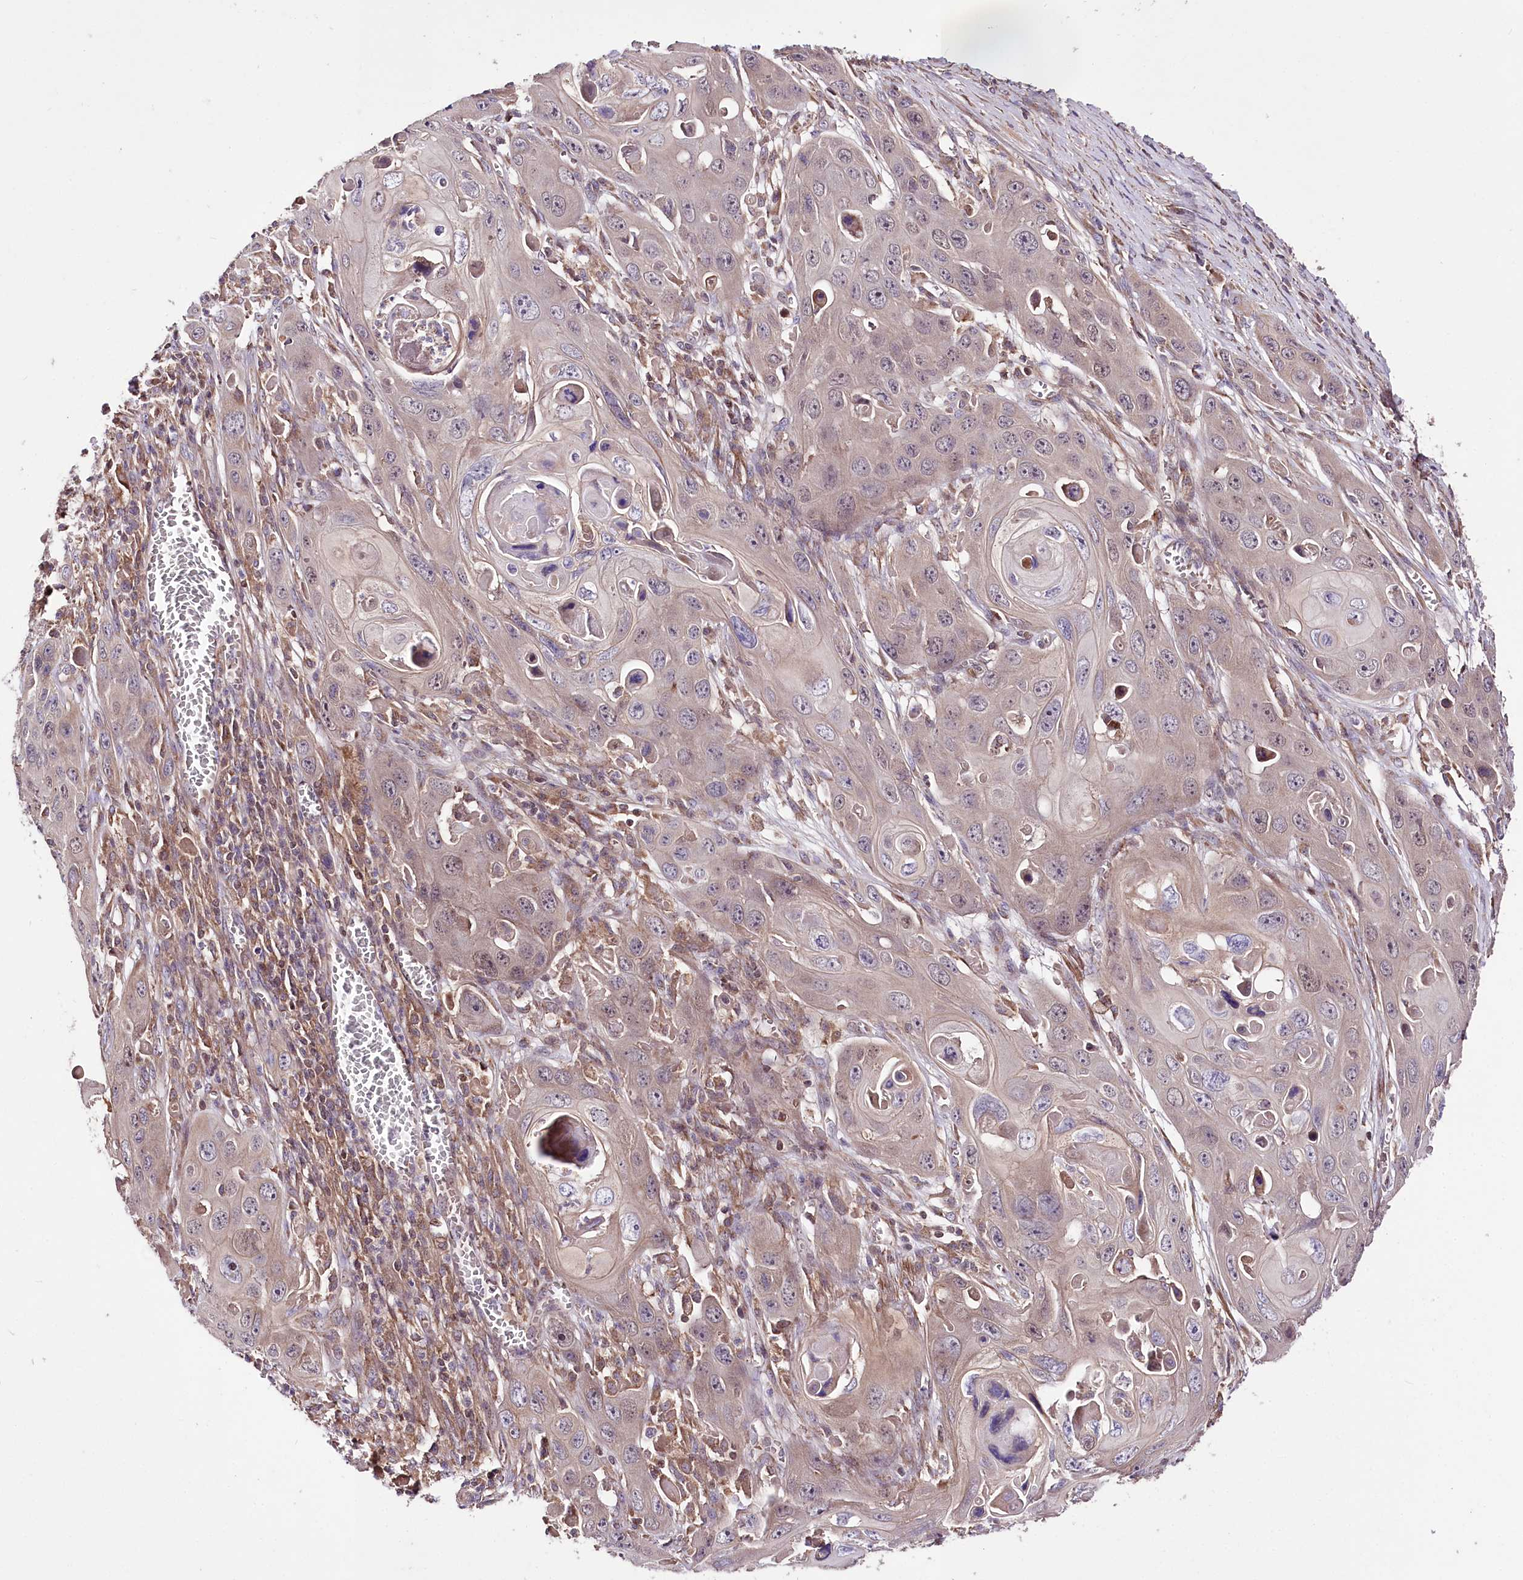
{"staining": {"intensity": "weak", "quantity": "<25%", "location": "nuclear"}, "tissue": "skin cancer", "cell_type": "Tumor cells", "image_type": "cancer", "snomed": [{"axis": "morphology", "description": "Squamous cell carcinoma, NOS"}, {"axis": "topography", "description": "Skin"}], "caption": "Immunohistochemistry of skin cancer (squamous cell carcinoma) demonstrates no staining in tumor cells. (DAB (3,3'-diaminobenzidine) immunohistochemistry visualized using brightfield microscopy, high magnification).", "gene": "WWC1", "patient": {"sex": "male", "age": 55}}